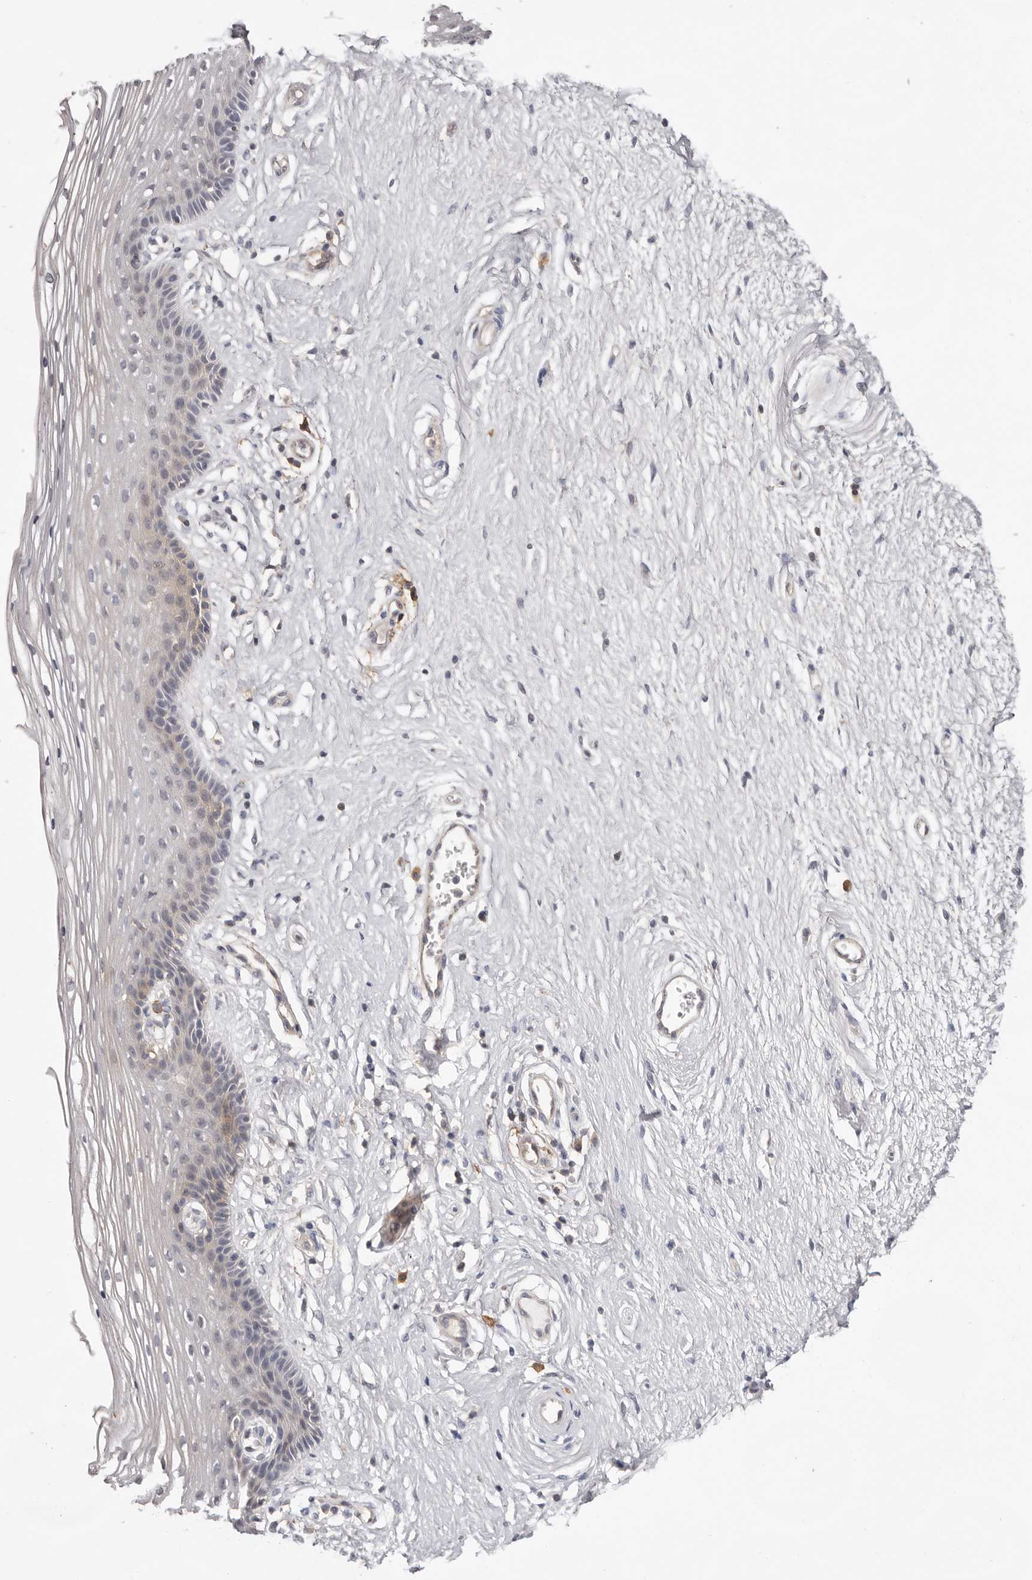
{"staining": {"intensity": "moderate", "quantity": "<25%", "location": "cytoplasmic/membranous"}, "tissue": "vagina", "cell_type": "Squamous epithelial cells", "image_type": "normal", "snomed": [{"axis": "morphology", "description": "Normal tissue, NOS"}, {"axis": "topography", "description": "Vagina"}], "caption": "The immunohistochemical stain labels moderate cytoplasmic/membranous positivity in squamous epithelial cells of unremarkable vagina.", "gene": "MMACHC", "patient": {"sex": "female", "age": 46}}